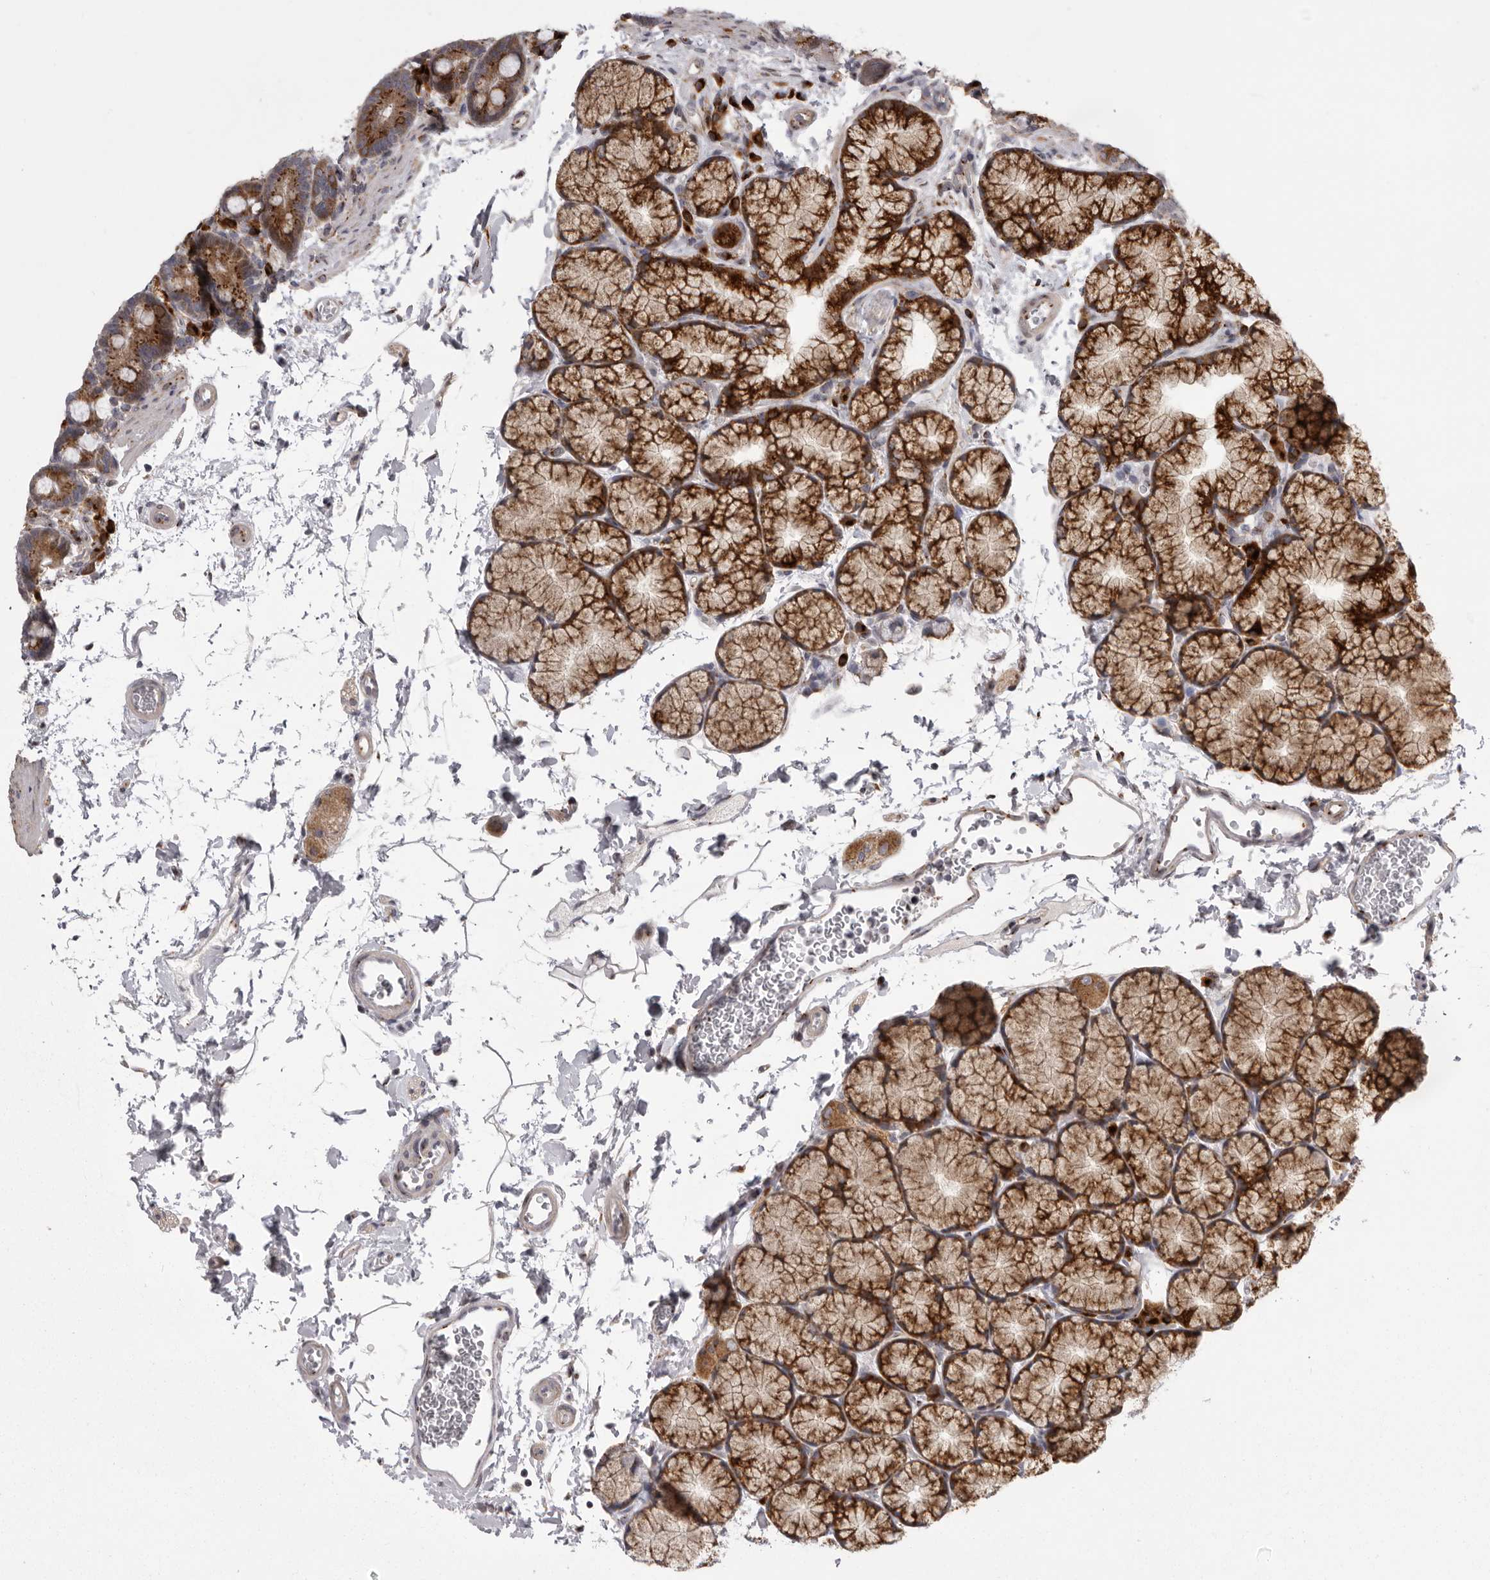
{"staining": {"intensity": "moderate", "quantity": ">75%", "location": "cytoplasmic/membranous"}, "tissue": "duodenum", "cell_type": "Glandular cells", "image_type": "normal", "snomed": [{"axis": "morphology", "description": "Normal tissue, NOS"}, {"axis": "topography", "description": "Duodenum"}], "caption": "Immunohistochemical staining of unremarkable duodenum demonstrates moderate cytoplasmic/membranous protein staining in about >75% of glandular cells. Nuclei are stained in blue.", "gene": "WDR47", "patient": {"sex": "male", "age": 35}}